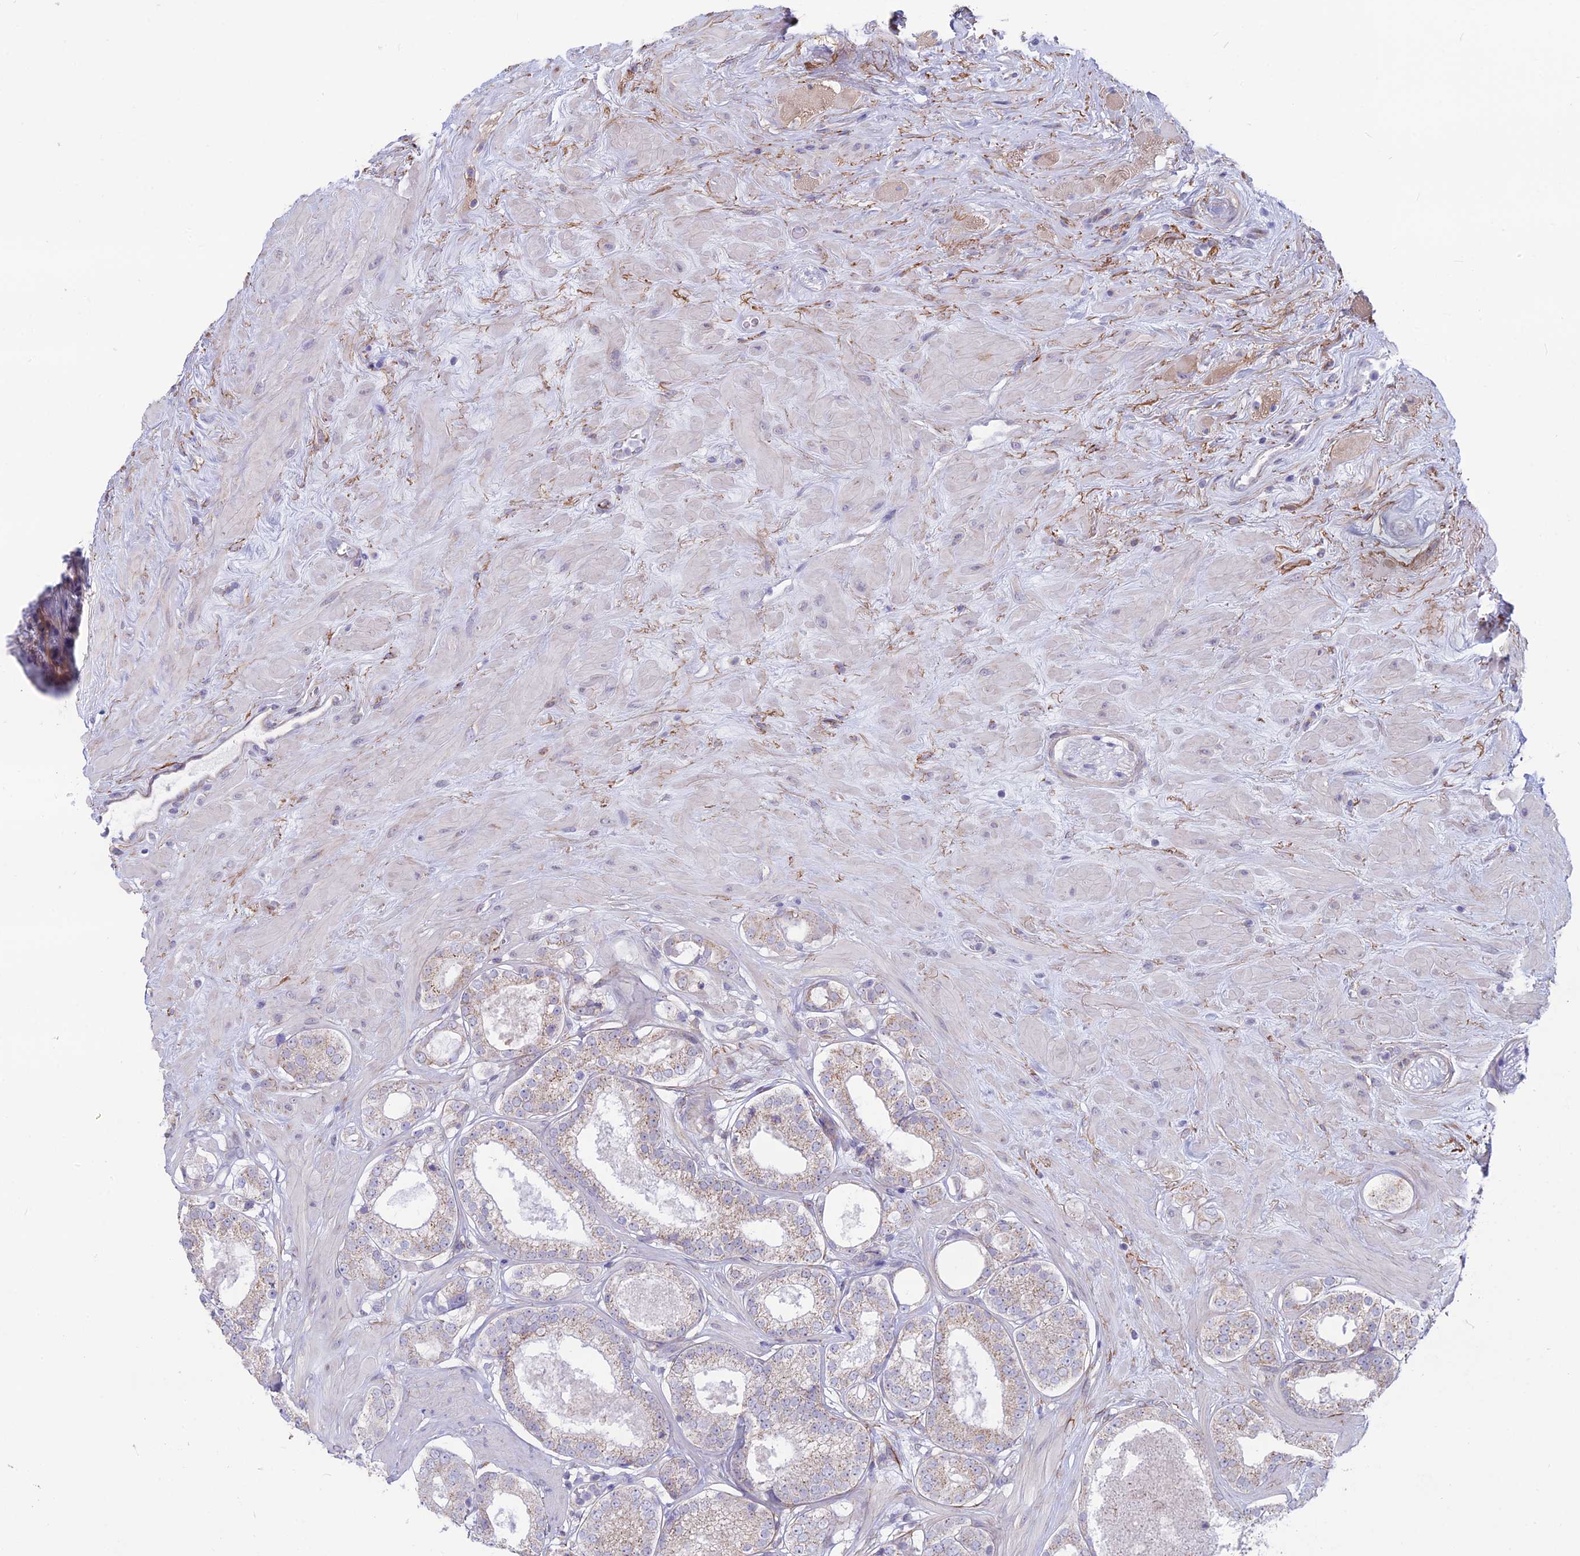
{"staining": {"intensity": "weak", "quantity": "25%-75%", "location": "cytoplasmic/membranous"}, "tissue": "prostate cancer", "cell_type": "Tumor cells", "image_type": "cancer", "snomed": [{"axis": "morphology", "description": "Adenocarcinoma, High grade"}, {"axis": "topography", "description": "Prostate"}], "caption": "Immunohistochemistry of human prostate cancer displays low levels of weak cytoplasmic/membranous positivity in approximately 25%-75% of tumor cells. (DAB (3,3'-diaminobenzidine) = brown stain, brightfield microscopy at high magnification).", "gene": "PLAC9", "patient": {"sex": "male", "age": 65}}